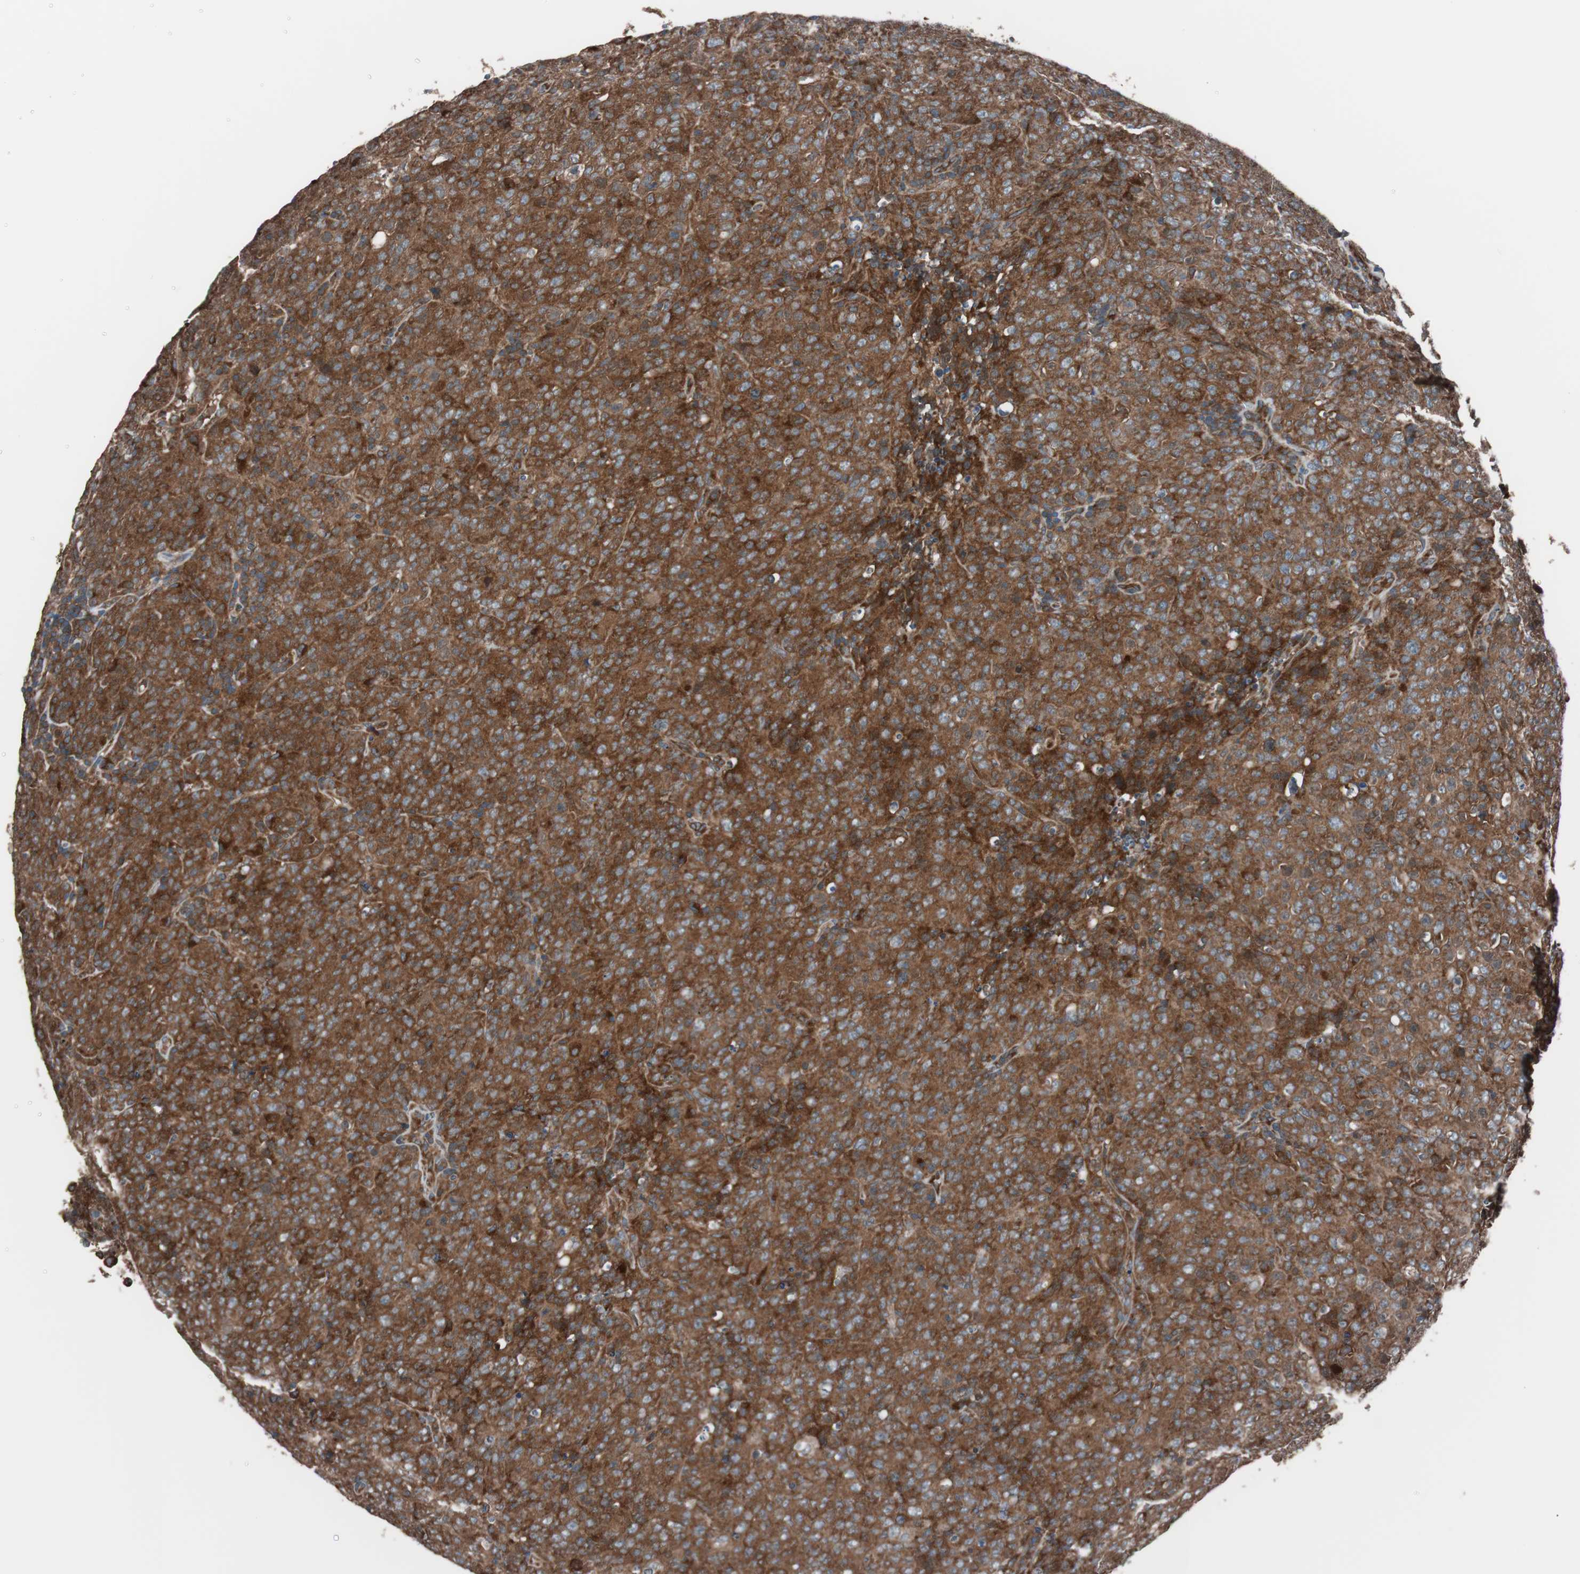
{"staining": {"intensity": "strong", "quantity": ">75%", "location": "cytoplasmic/membranous"}, "tissue": "lymphoma", "cell_type": "Tumor cells", "image_type": "cancer", "snomed": [{"axis": "morphology", "description": "Malignant lymphoma, non-Hodgkin's type, High grade"}, {"axis": "topography", "description": "Tonsil"}], "caption": "A photomicrograph of lymphoma stained for a protein displays strong cytoplasmic/membranous brown staining in tumor cells. (IHC, brightfield microscopy, high magnification).", "gene": "SEC31A", "patient": {"sex": "female", "age": 36}}